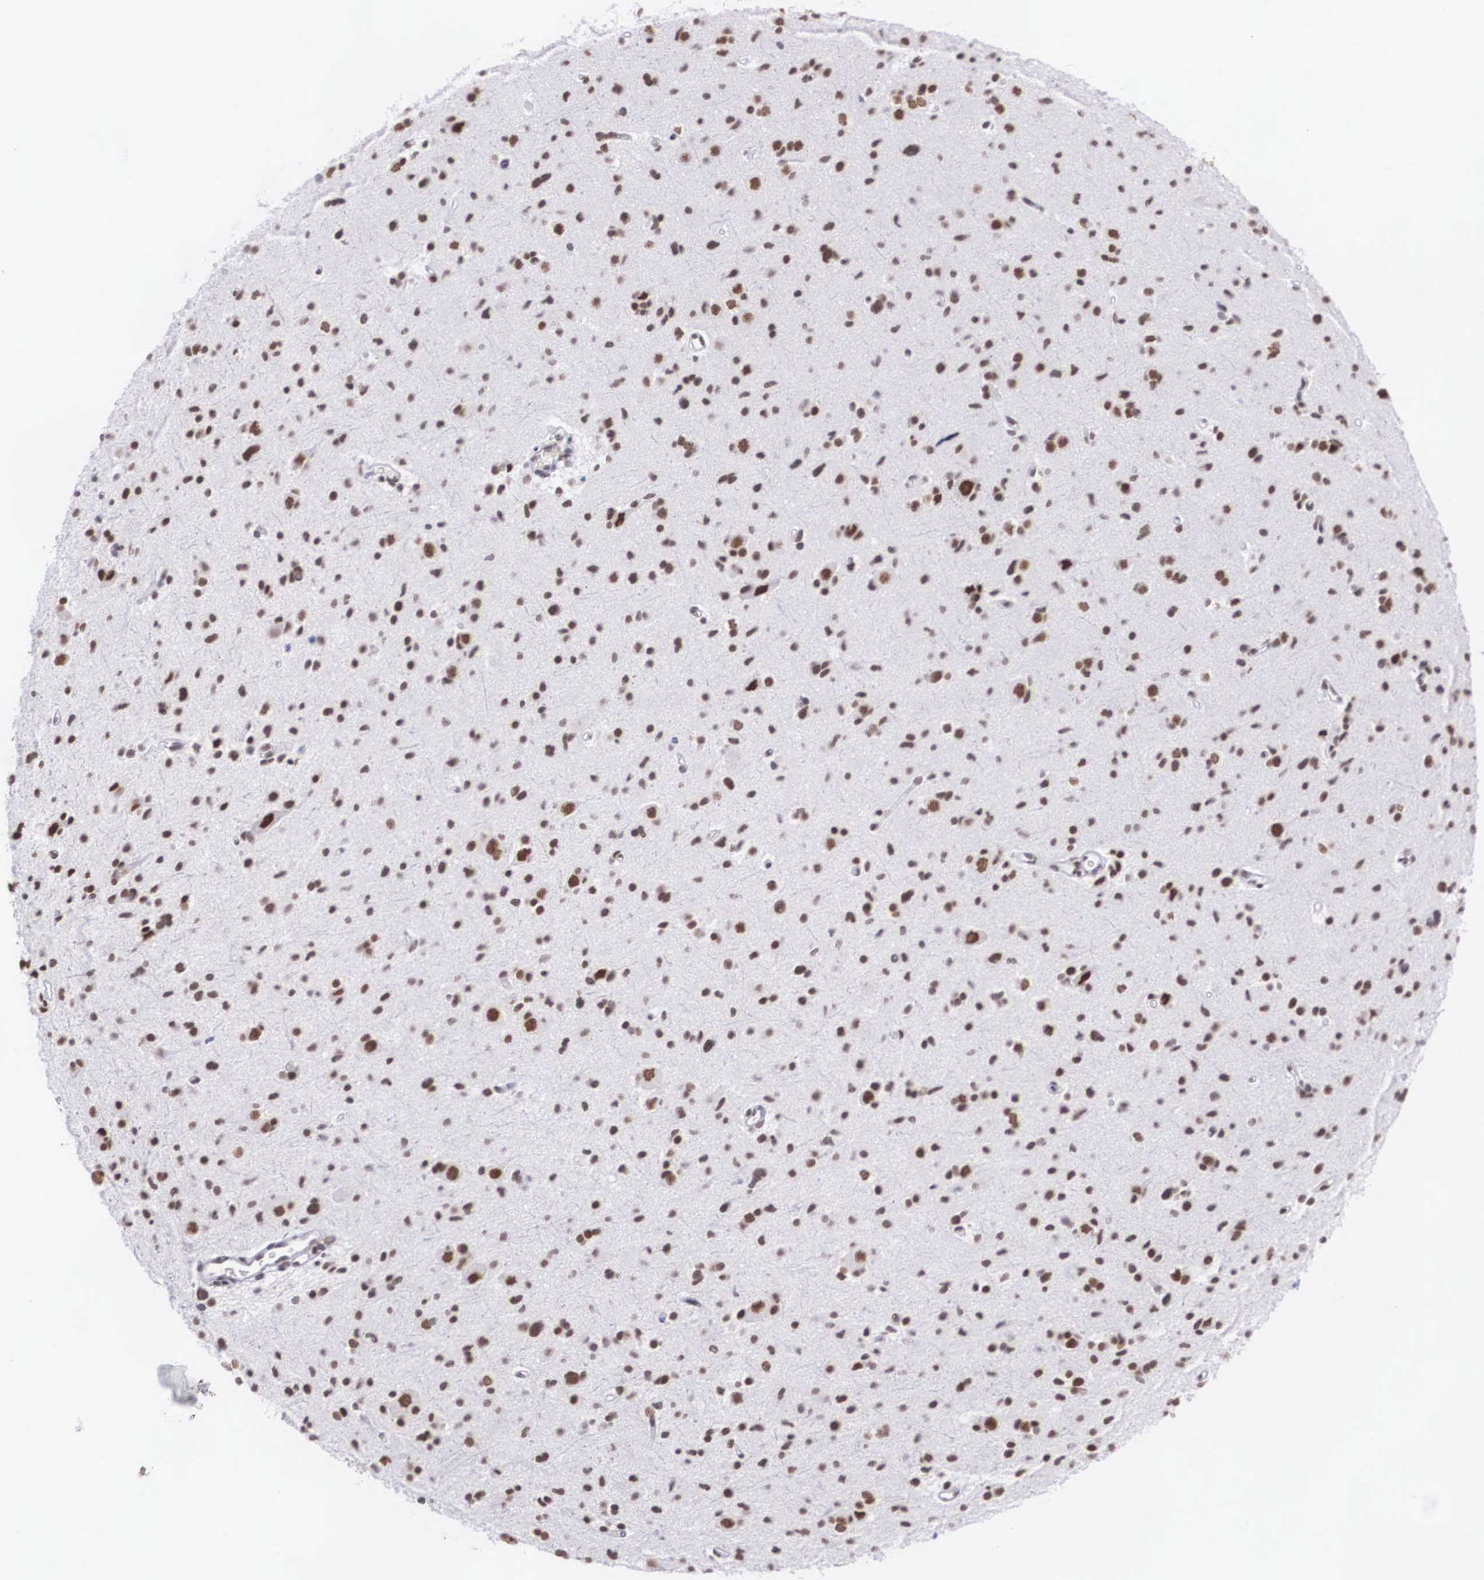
{"staining": {"intensity": "moderate", "quantity": ">75%", "location": "nuclear"}, "tissue": "glioma", "cell_type": "Tumor cells", "image_type": "cancer", "snomed": [{"axis": "morphology", "description": "Glioma, malignant, Low grade"}, {"axis": "topography", "description": "Brain"}], "caption": "The micrograph exhibits immunohistochemical staining of glioma. There is moderate nuclear positivity is present in approximately >75% of tumor cells. (Stains: DAB (3,3'-diaminobenzidine) in brown, nuclei in blue, Microscopy: brightfield microscopy at high magnification).", "gene": "CSTF2", "patient": {"sex": "female", "age": 46}}